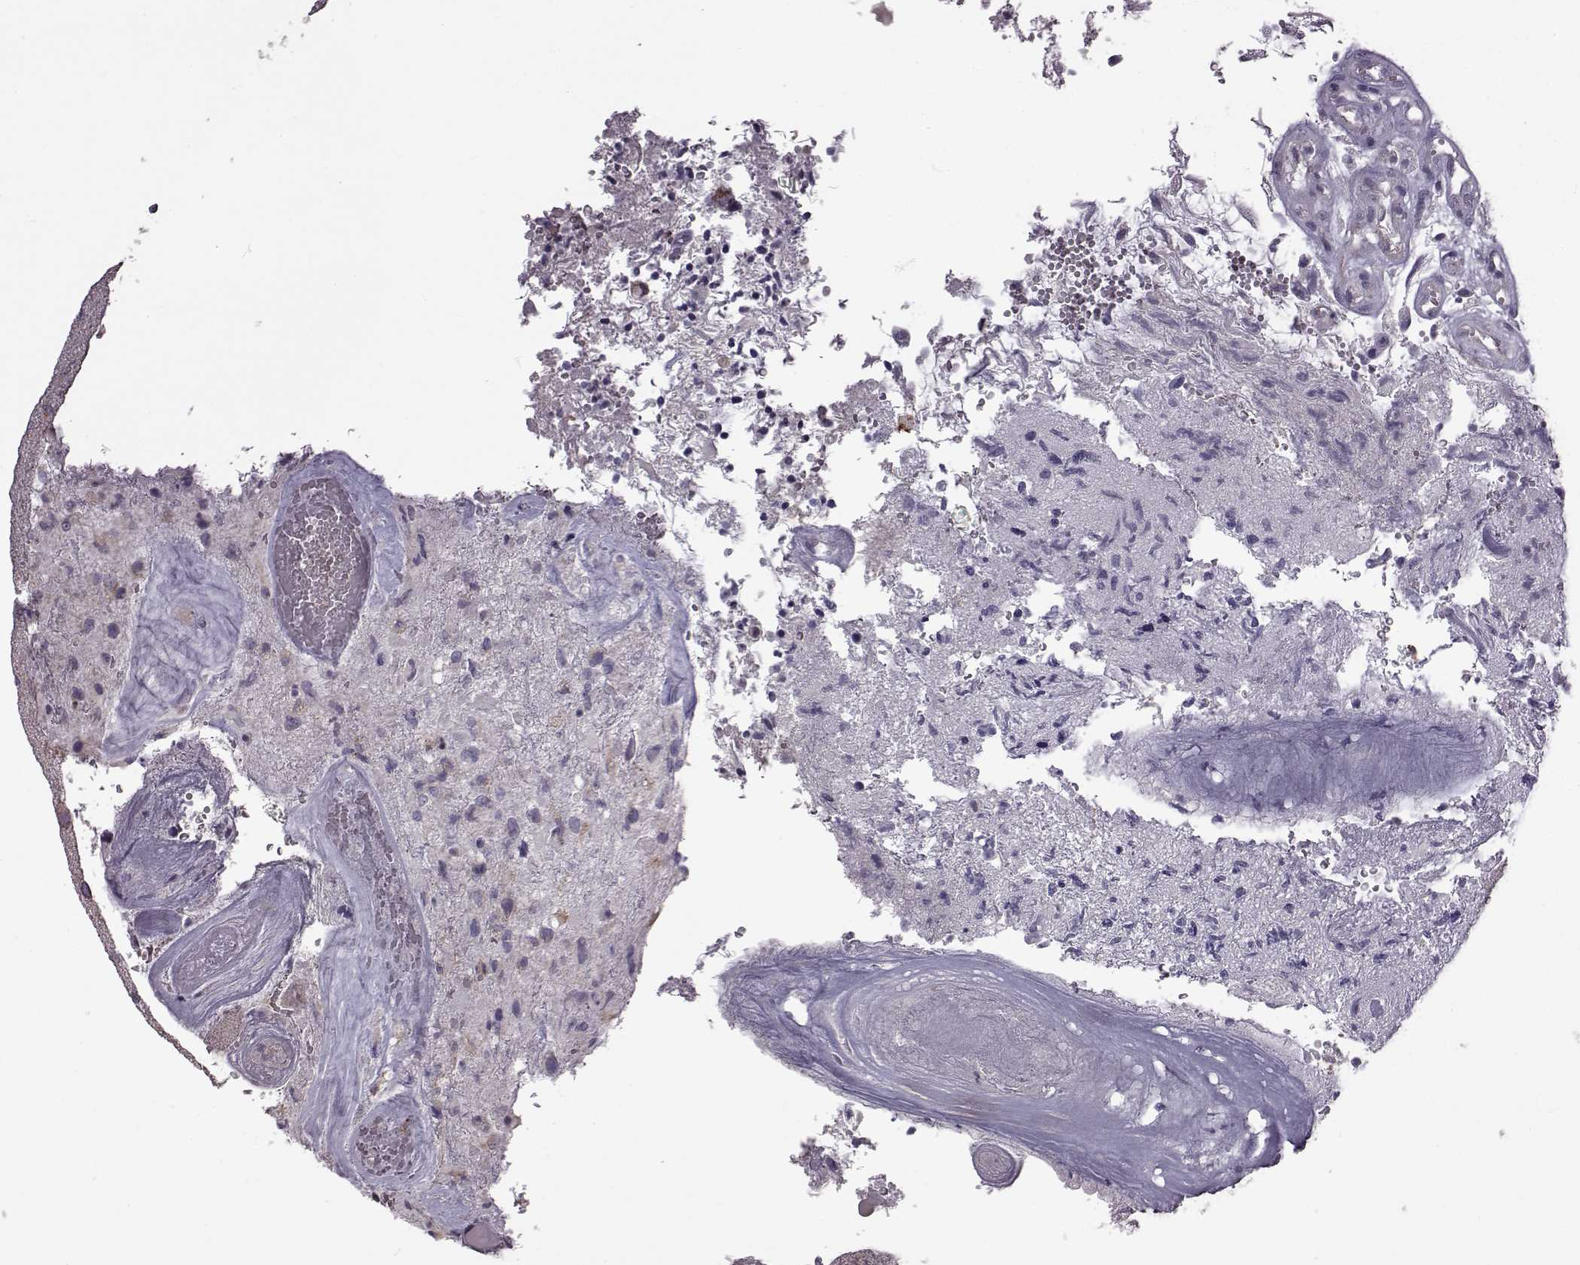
{"staining": {"intensity": "negative", "quantity": "none", "location": "none"}, "tissue": "glioma", "cell_type": "Tumor cells", "image_type": "cancer", "snomed": [{"axis": "morphology", "description": "Glioma, malignant, High grade"}, {"axis": "topography", "description": "Brain"}], "caption": "An image of human glioma is negative for staining in tumor cells.", "gene": "B3GNT6", "patient": {"sex": "female", "age": 71}}